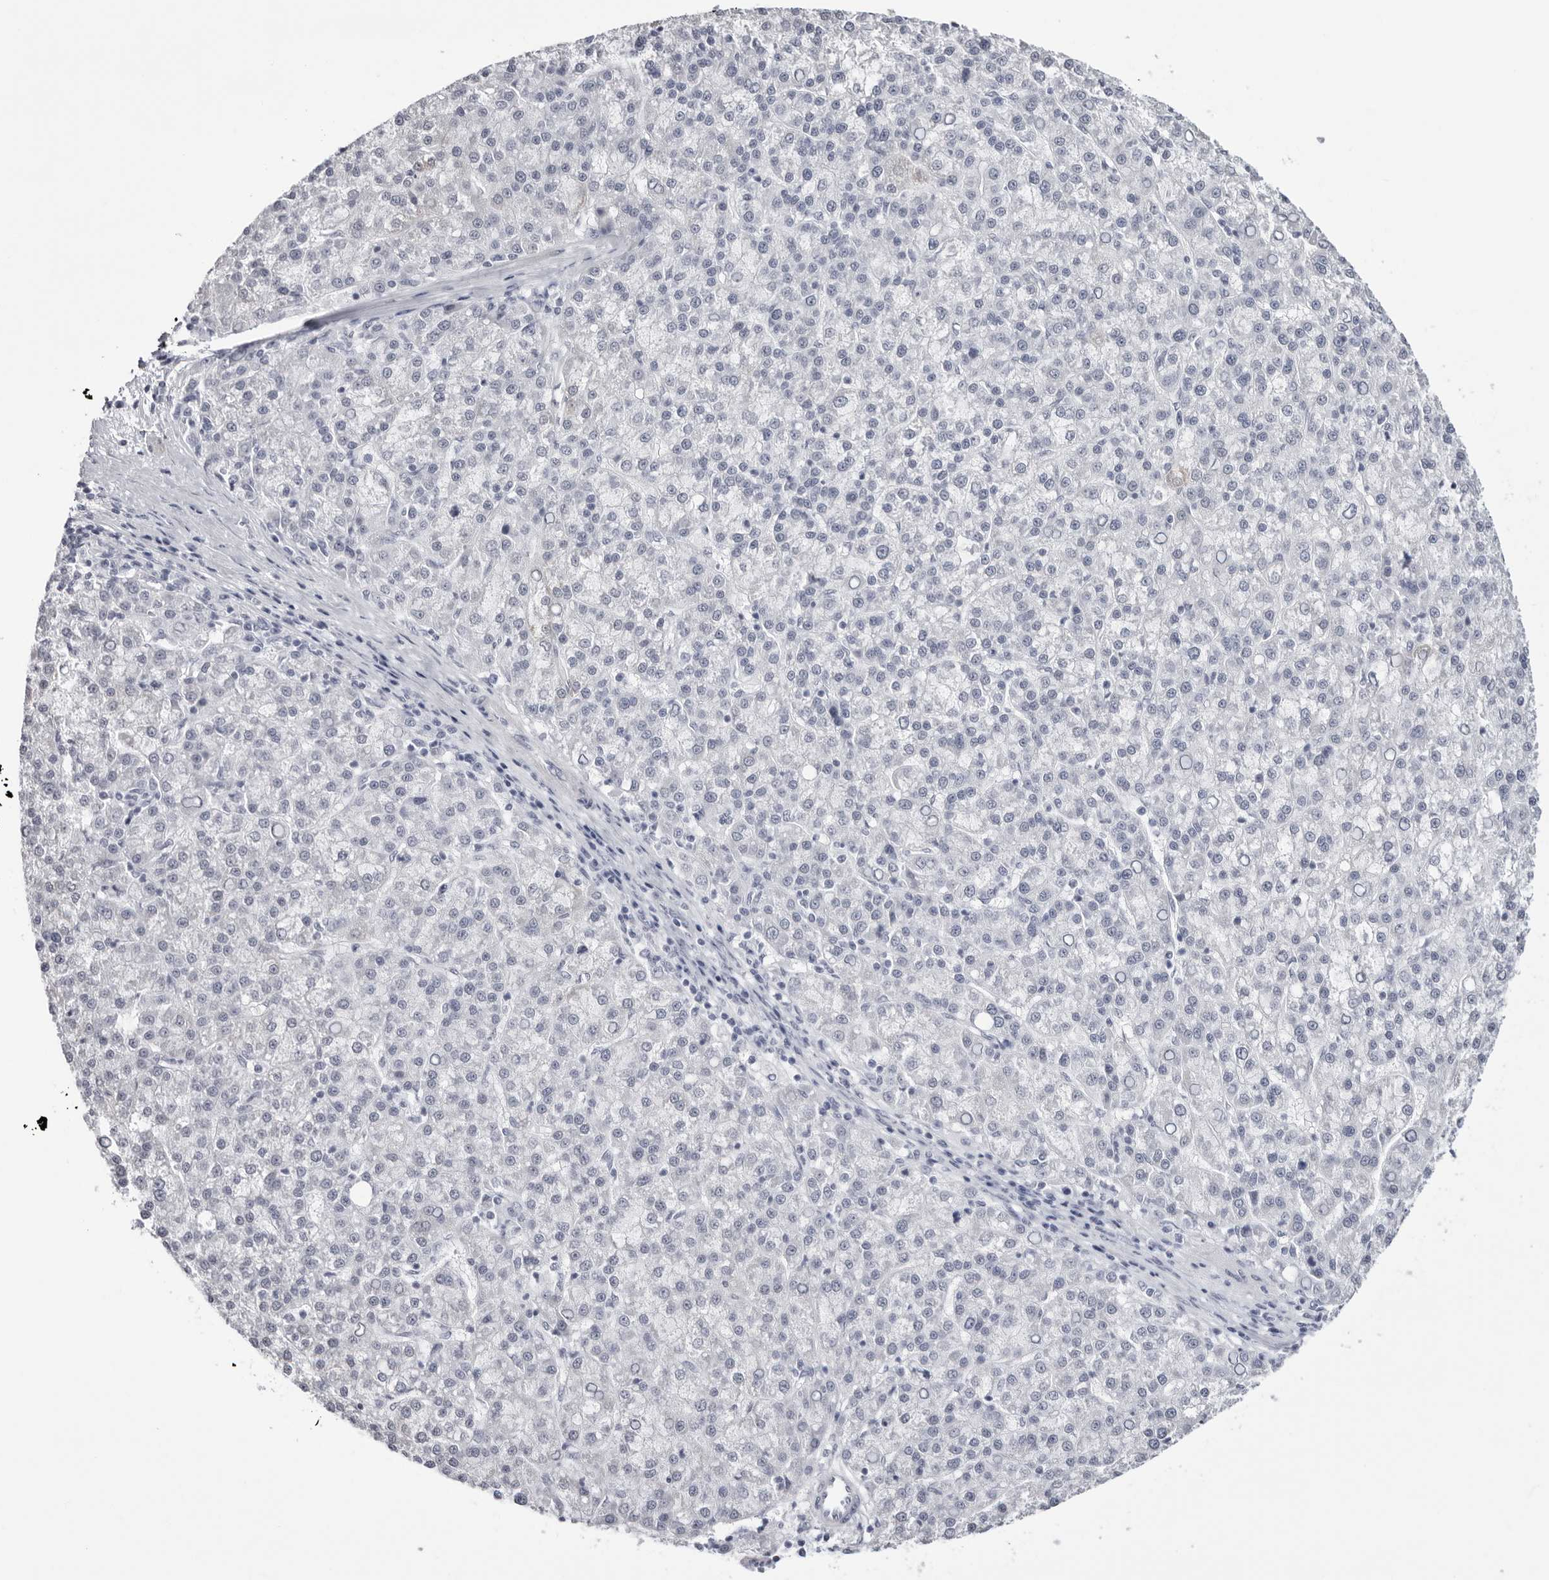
{"staining": {"intensity": "negative", "quantity": "none", "location": "none"}, "tissue": "liver cancer", "cell_type": "Tumor cells", "image_type": "cancer", "snomed": [{"axis": "morphology", "description": "Carcinoma, Hepatocellular, NOS"}, {"axis": "topography", "description": "Liver"}], "caption": "Tumor cells show no significant protein expression in liver hepatocellular carcinoma.", "gene": "INSL3", "patient": {"sex": "female", "age": 58}}